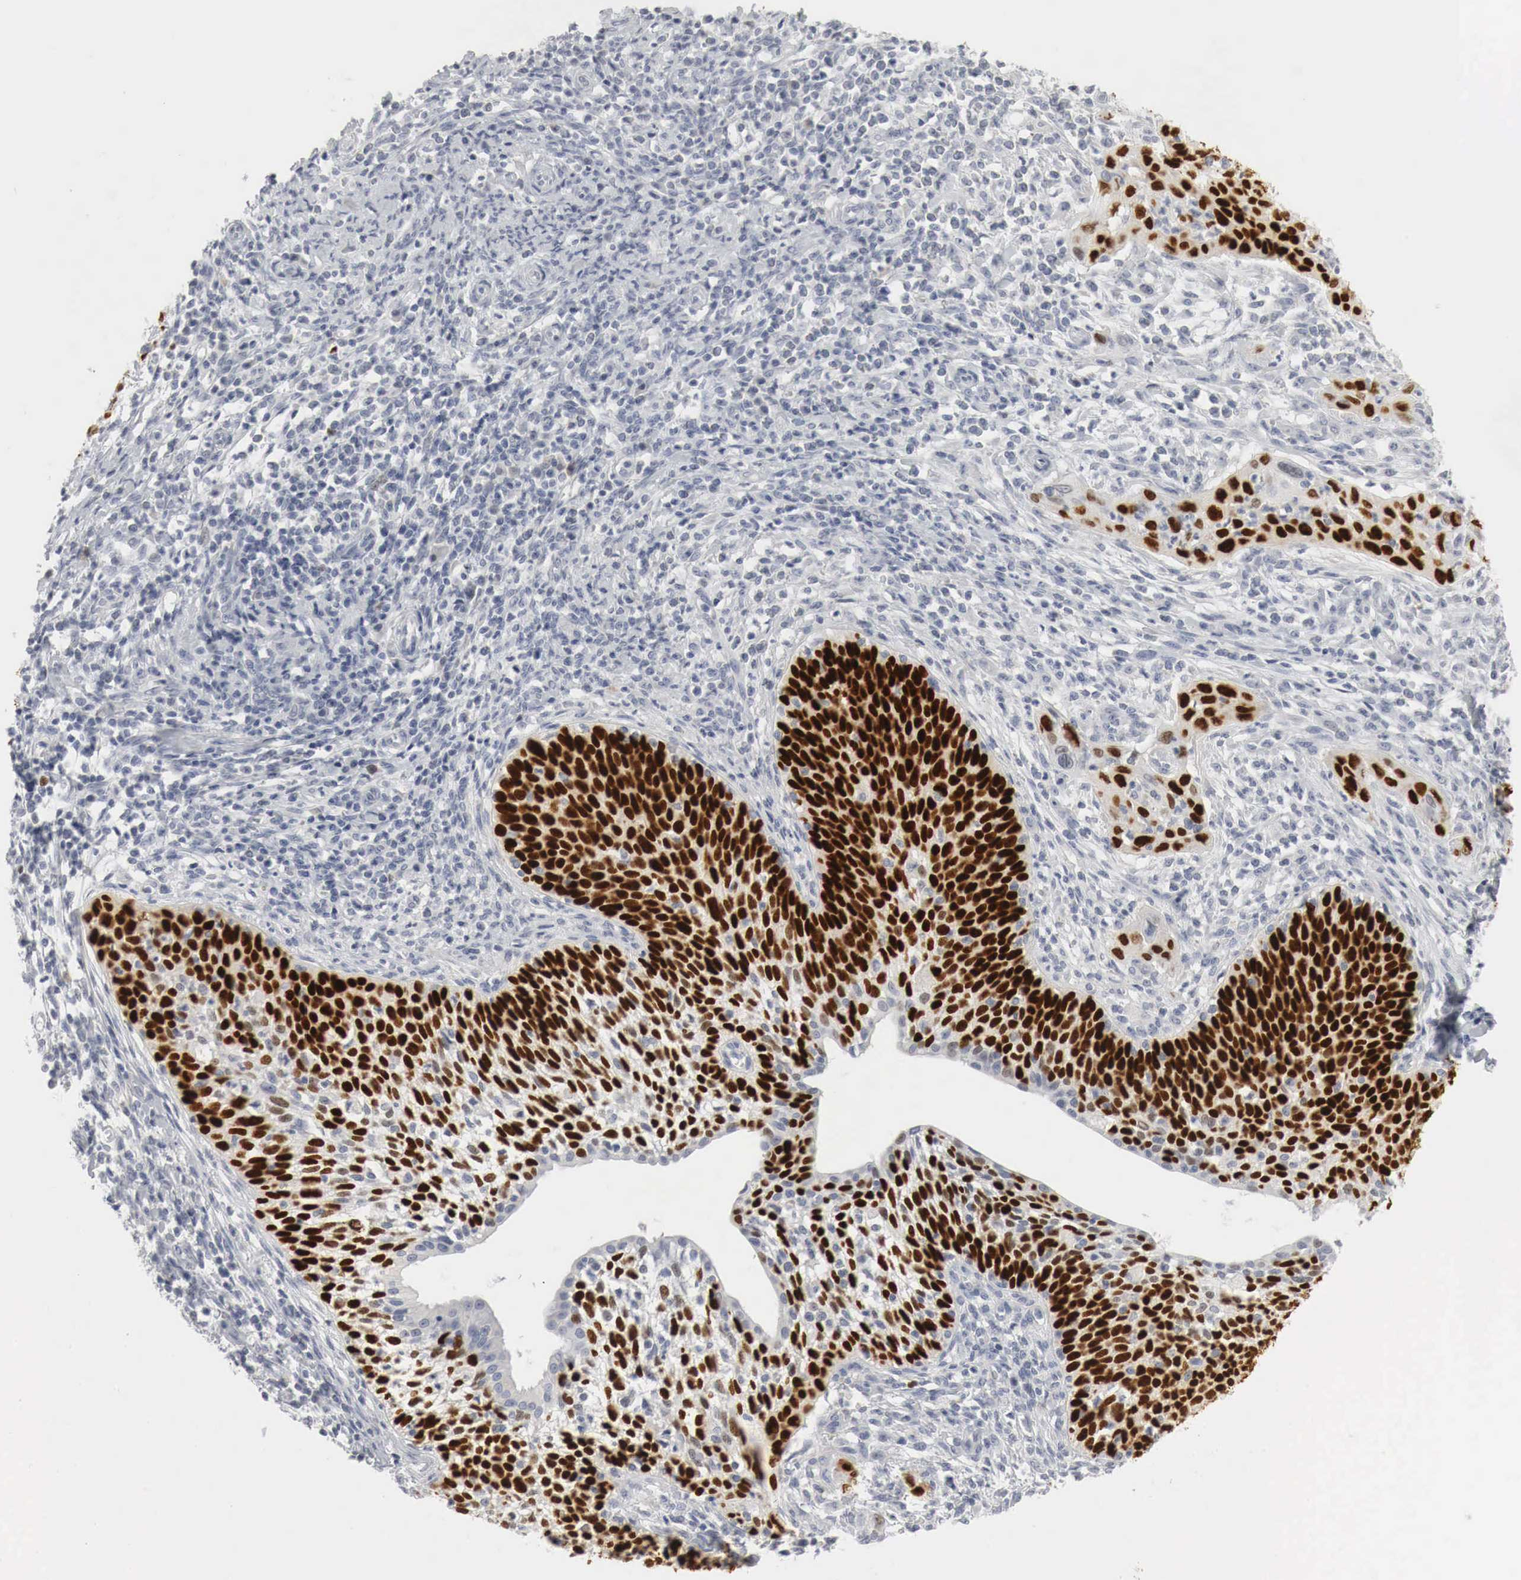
{"staining": {"intensity": "strong", "quantity": ">75%", "location": "nuclear"}, "tissue": "cervical cancer", "cell_type": "Tumor cells", "image_type": "cancer", "snomed": [{"axis": "morphology", "description": "Squamous cell carcinoma, NOS"}, {"axis": "topography", "description": "Cervix"}], "caption": "Immunohistochemistry of human cervical cancer exhibits high levels of strong nuclear expression in about >75% of tumor cells.", "gene": "TP63", "patient": {"sex": "female", "age": 41}}